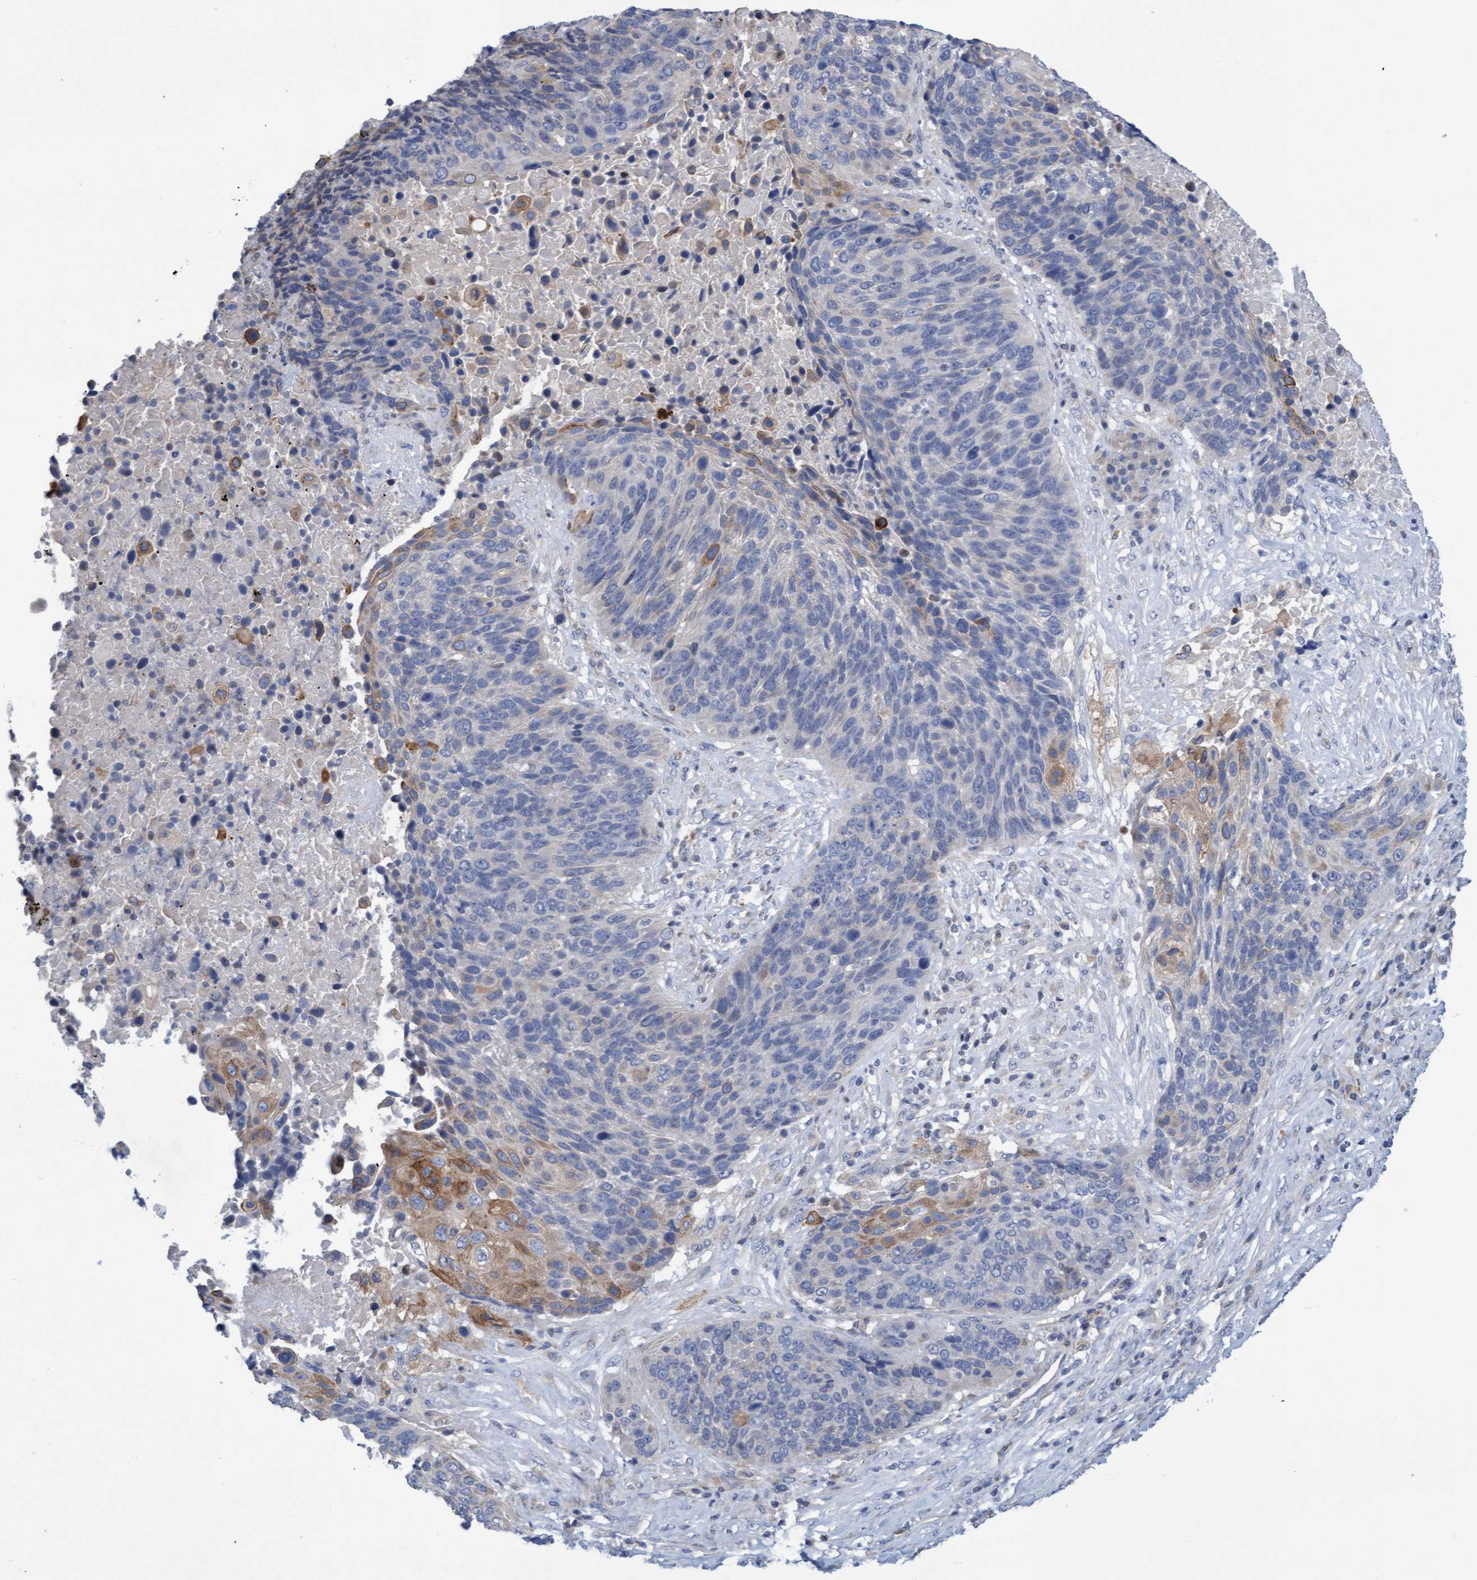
{"staining": {"intensity": "moderate", "quantity": "<25%", "location": "cytoplasmic/membranous"}, "tissue": "lung cancer", "cell_type": "Tumor cells", "image_type": "cancer", "snomed": [{"axis": "morphology", "description": "Squamous cell carcinoma, NOS"}, {"axis": "topography", "description": "Lung"}], "caption": "Brown immunohistochemical staining in human lung cancer exhibits moderate cytoplasmic/membranous staining in approximately <25% of tumor cells.", "gene": "SLC28A3", "patient": {"sex": "male", "age": 66}}